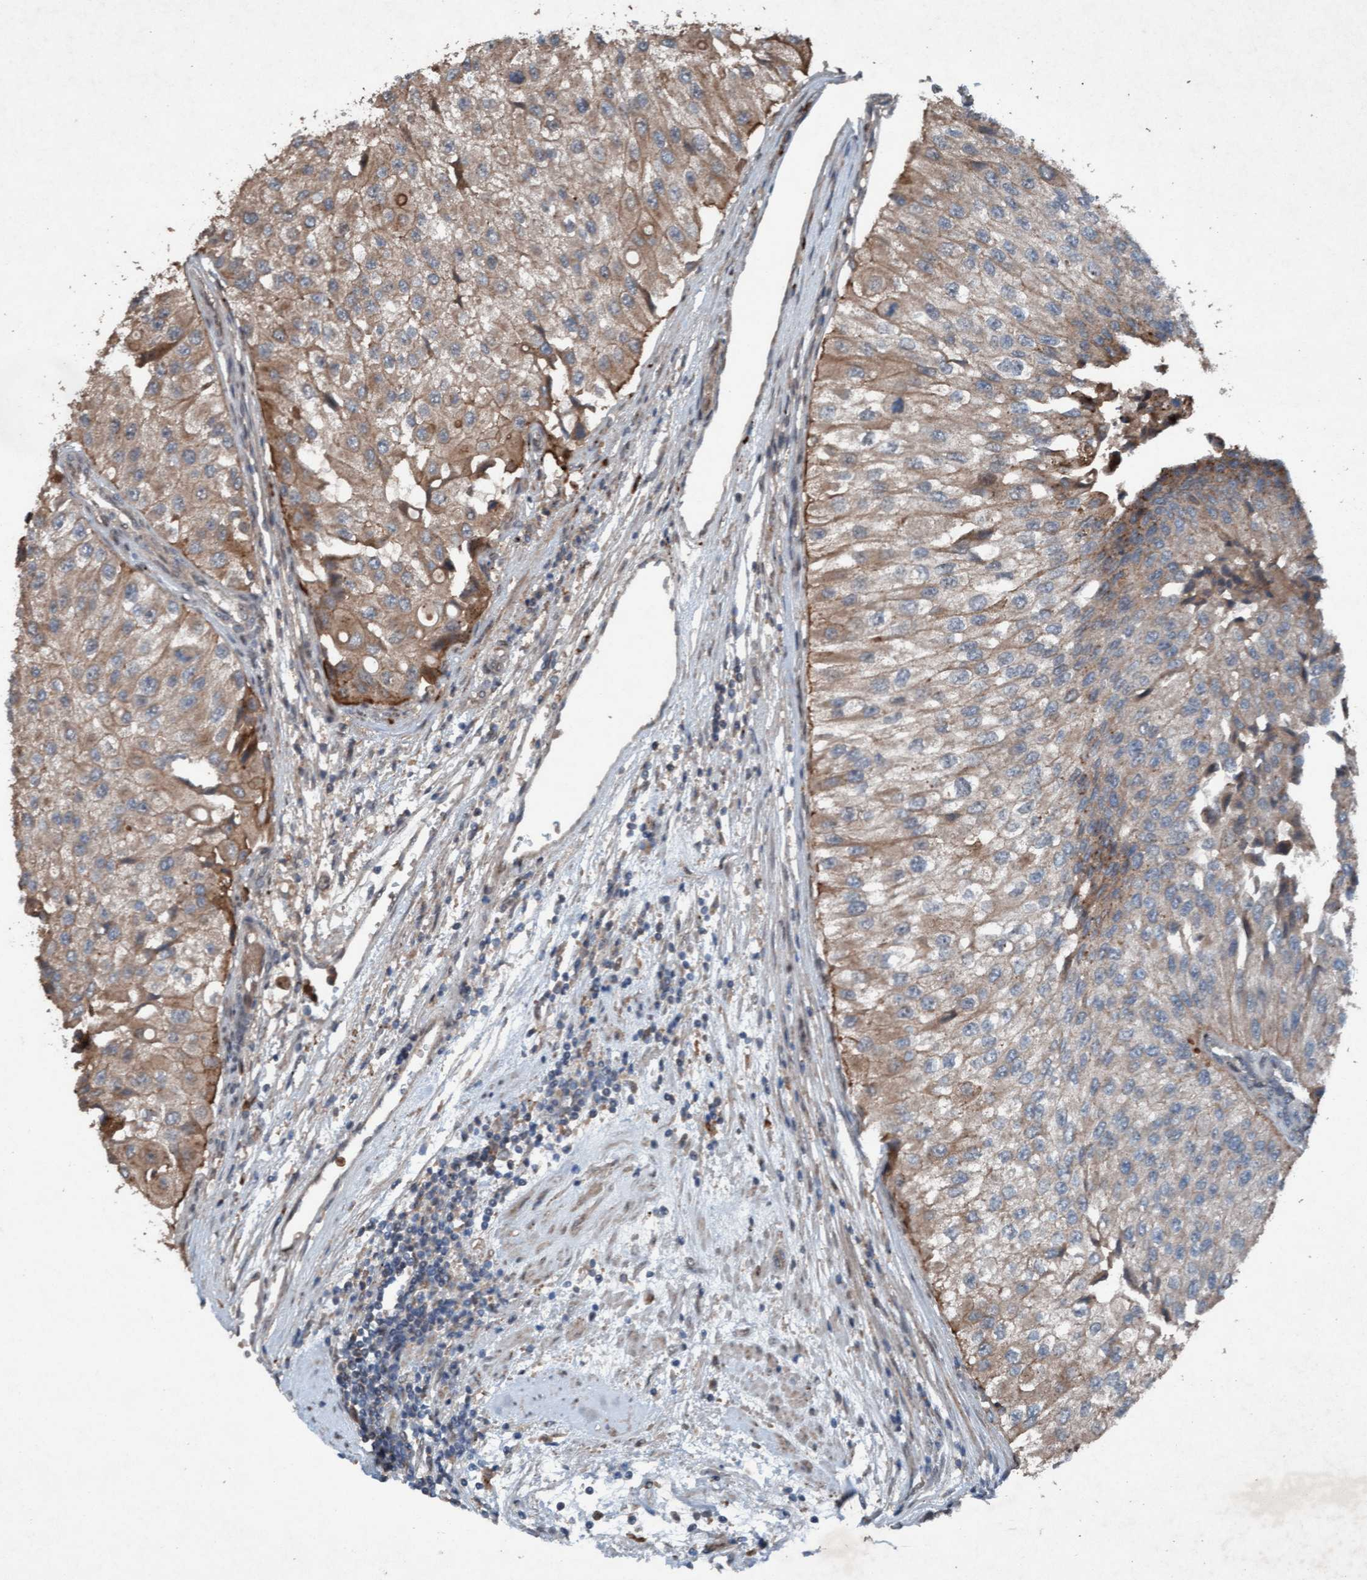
{"staining": {"intensity": "moderate", "quantity": "<25%", "location": "cytoplasmic/membranous"}, "tissue": "urothelial cancer", "cell_type": "Tumor cells", "image_type": "cancer", "snomed": [{"axis": "morphology", "description": "Urothelial carcinoma, High grade"}, {"axis": "topography", "description": "Kidney"}, {"axis": "topography", "description": "Urinary bladder"}], "caption": "Protein analysis of urothelial carcinoma (high-grade) tissue shows moderate cytoplasmic/membranous staining in about <25% of tumor cells. (Brightfield microscopy of DAB IHC at high magnification).", "gene": "PLXNB2", "patient": {"sex": "male", "age": 77}}